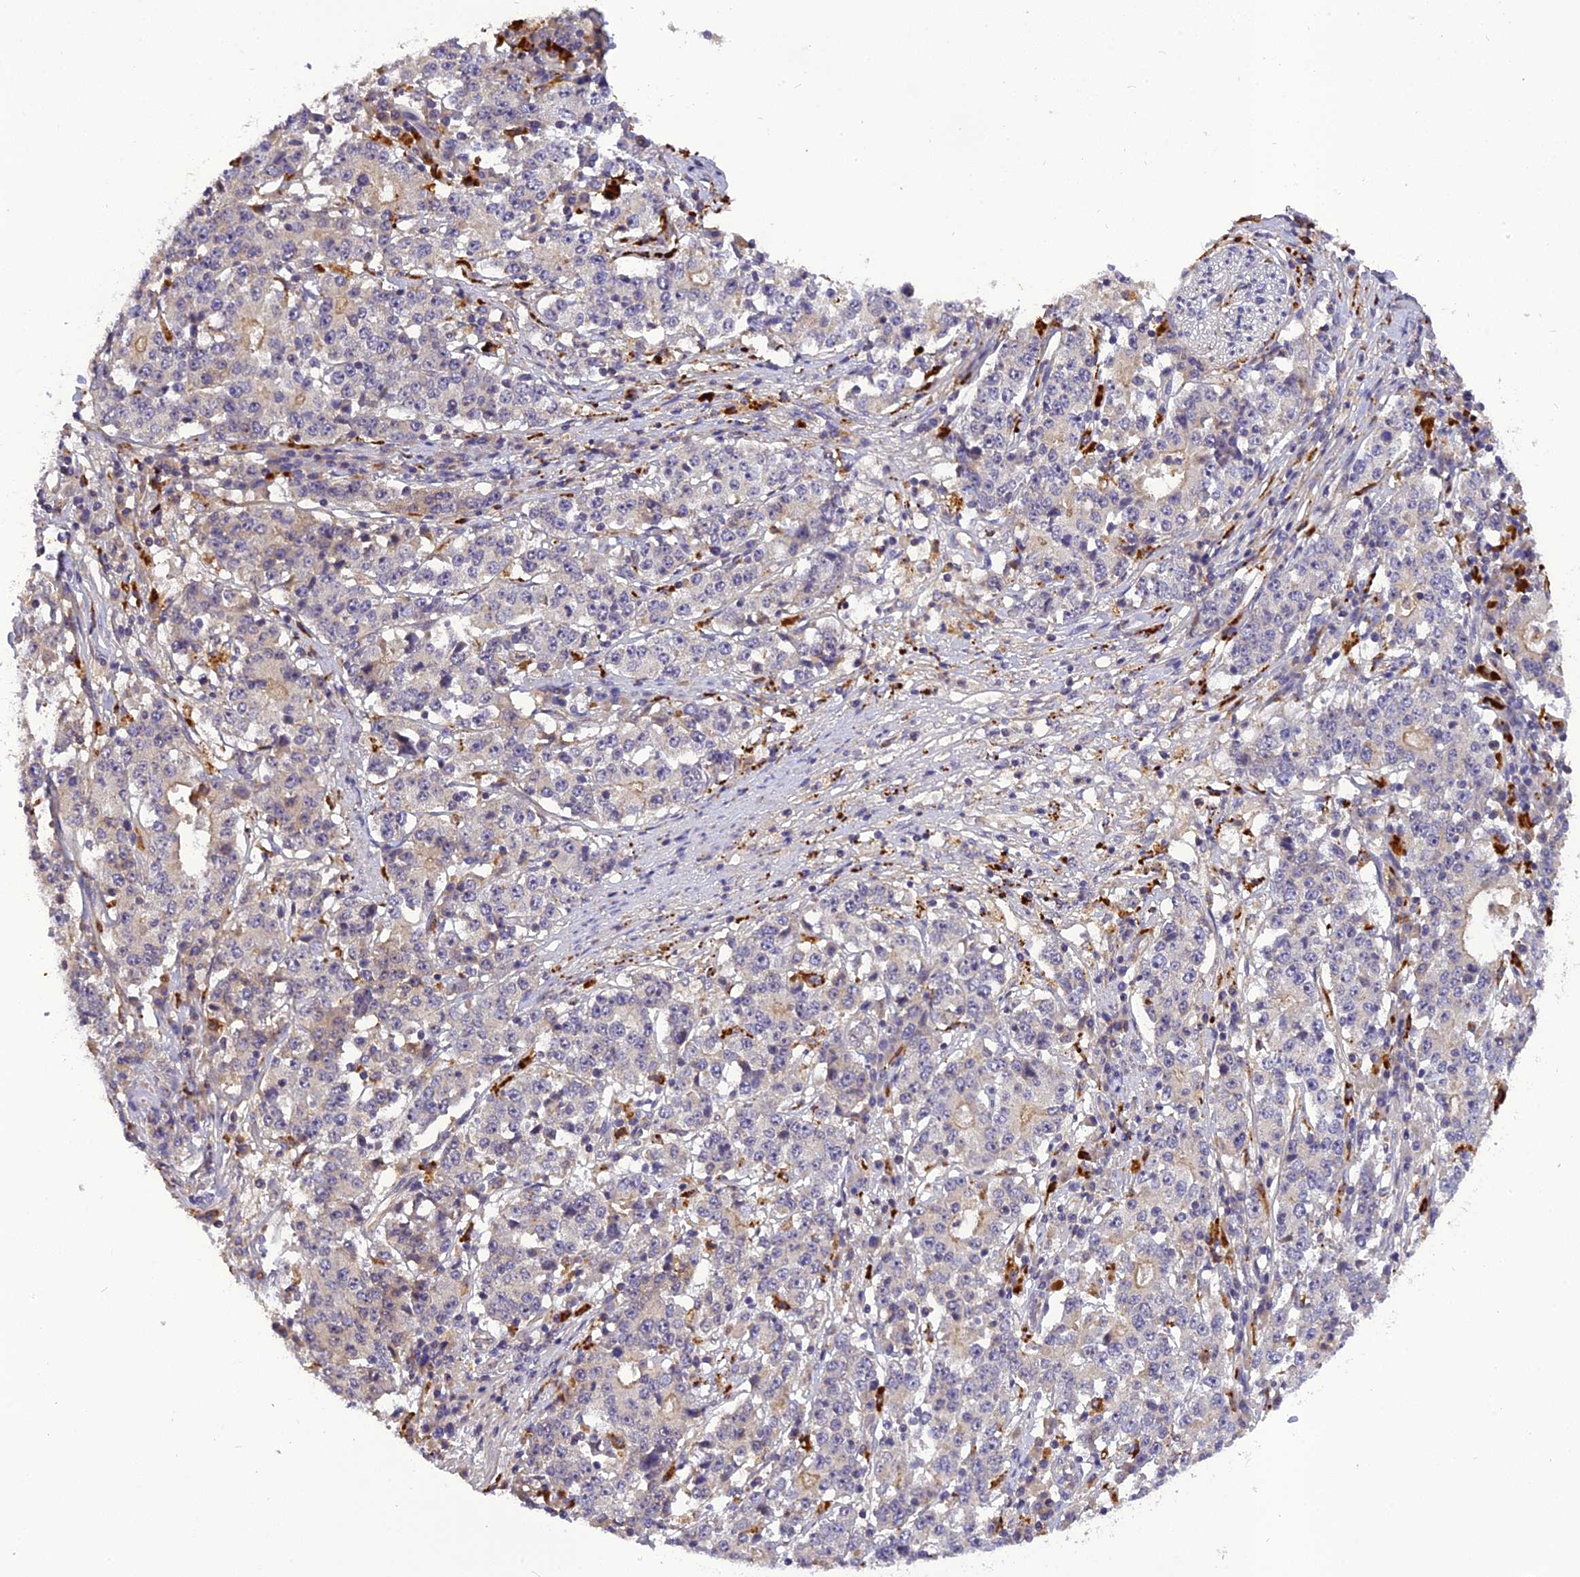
{"staining": {"intensity": "negative", "quantity": "none", "location": "none"}, "tissue": "stomach cancer", "cell_type": "Tumor cells", "image_type": "cancer", "snomed": [{"axis": "morphology", "description": "Adenocarcinoma, NOS"}, {"axis": "topography", "description": "Stomach"}], "caption": "IHC of human stomach adenocarcinoma reveals no expression in tumor cells.", "gene": "FNIP2", "patient": {"sex": "male", "age": 59}}